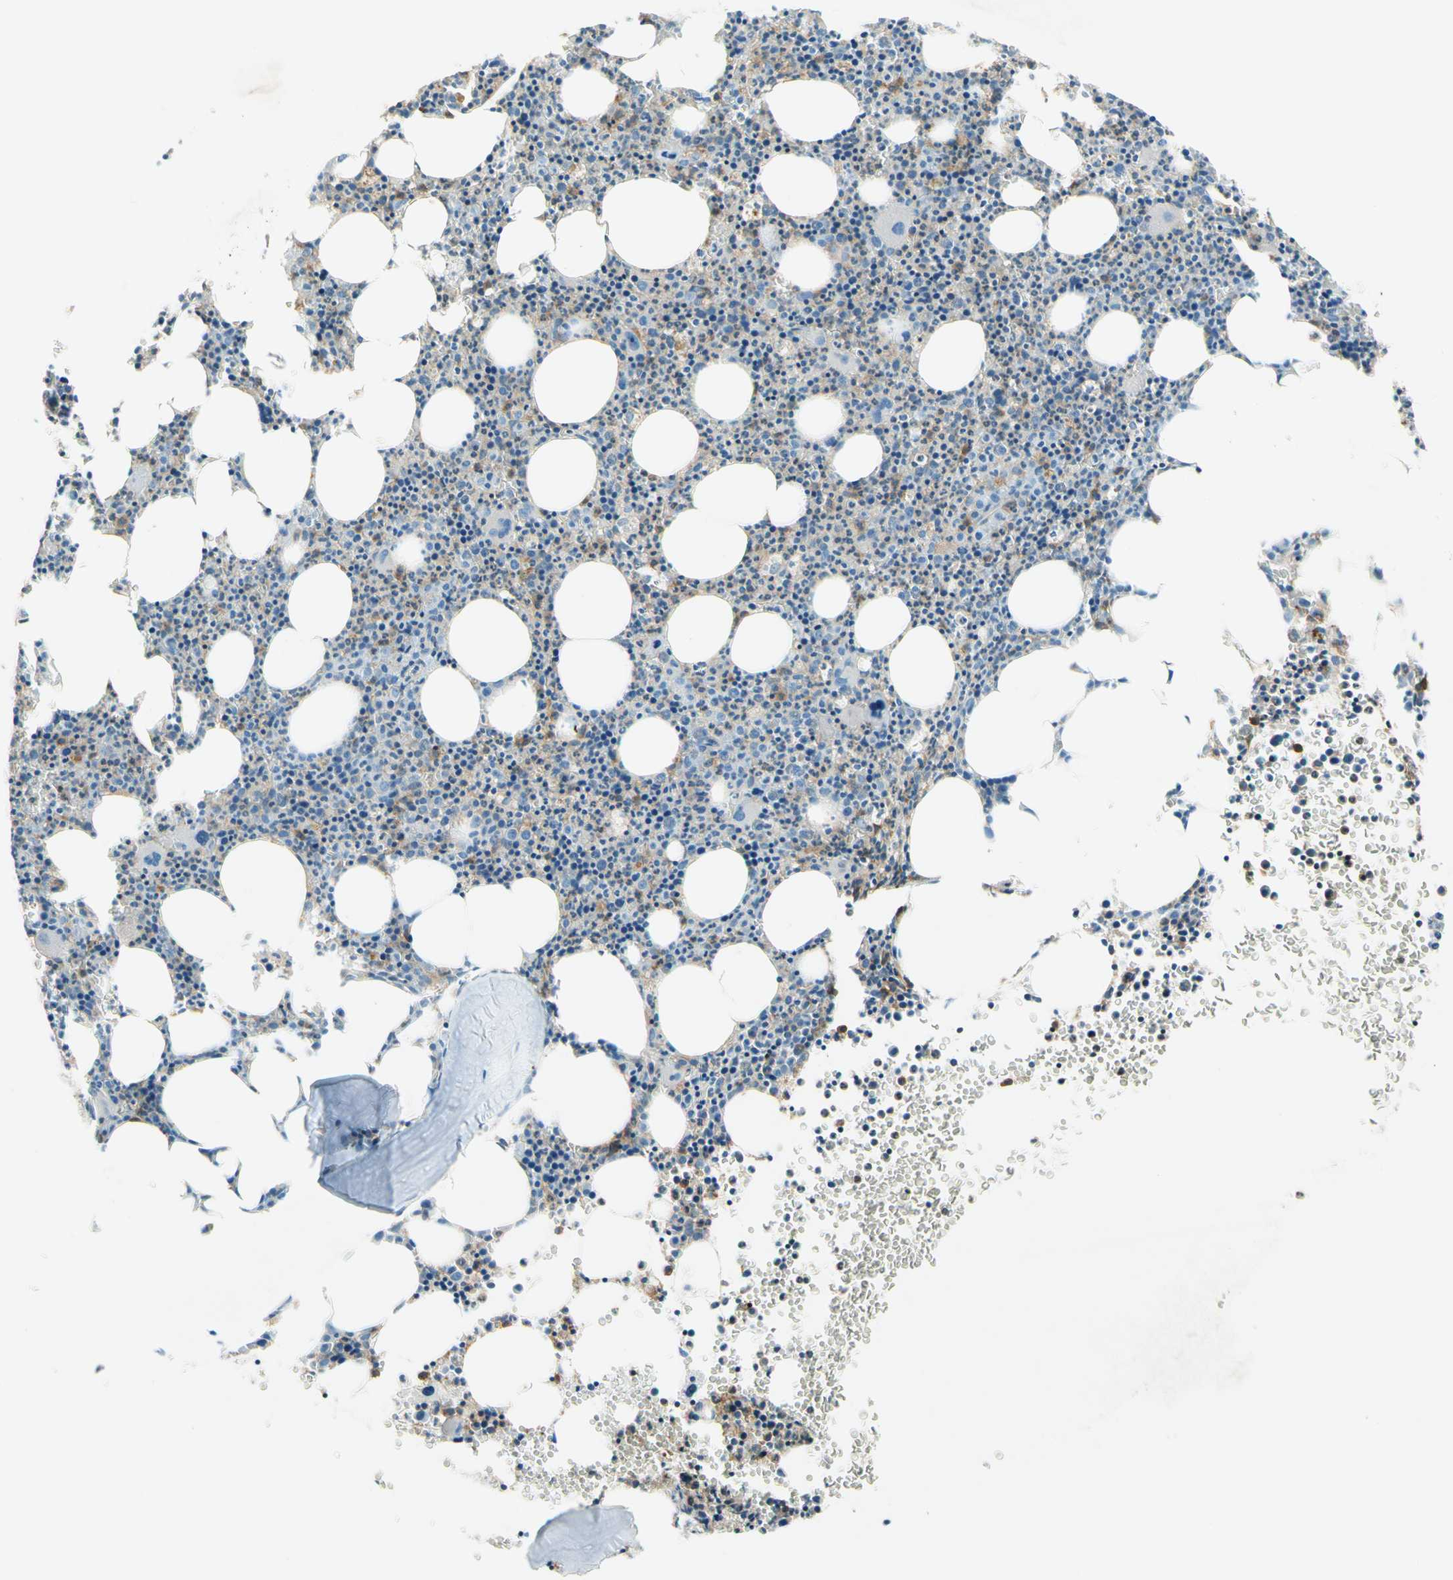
{"staining": {"intensity": "moderate", "quantity": "25%-75%", "location": "cytoplasmic/membranous"}, "tissue": "bone marrow", "cell_type": "Hematopoietic cells", "image_type": "normal", "snomed": [{"axis": "morphology", "description": "Normal tissue, NOS"}, {"axis": "morphology", "description": "Inflammation, NOS"}, {"axis": "topography", "description": "Bone marrow"}], "caption": "Brown immunohistochemical staining in benign human bone marrow shows moderate cytoplasmic/membranous staining in approximately 25%-75% of hematopoietic cells. The protein is shown in brown color, while the nuclei are stained blue.", "gene": "SIGLEC9", "patient": {"sex": "female", "age": 61}}